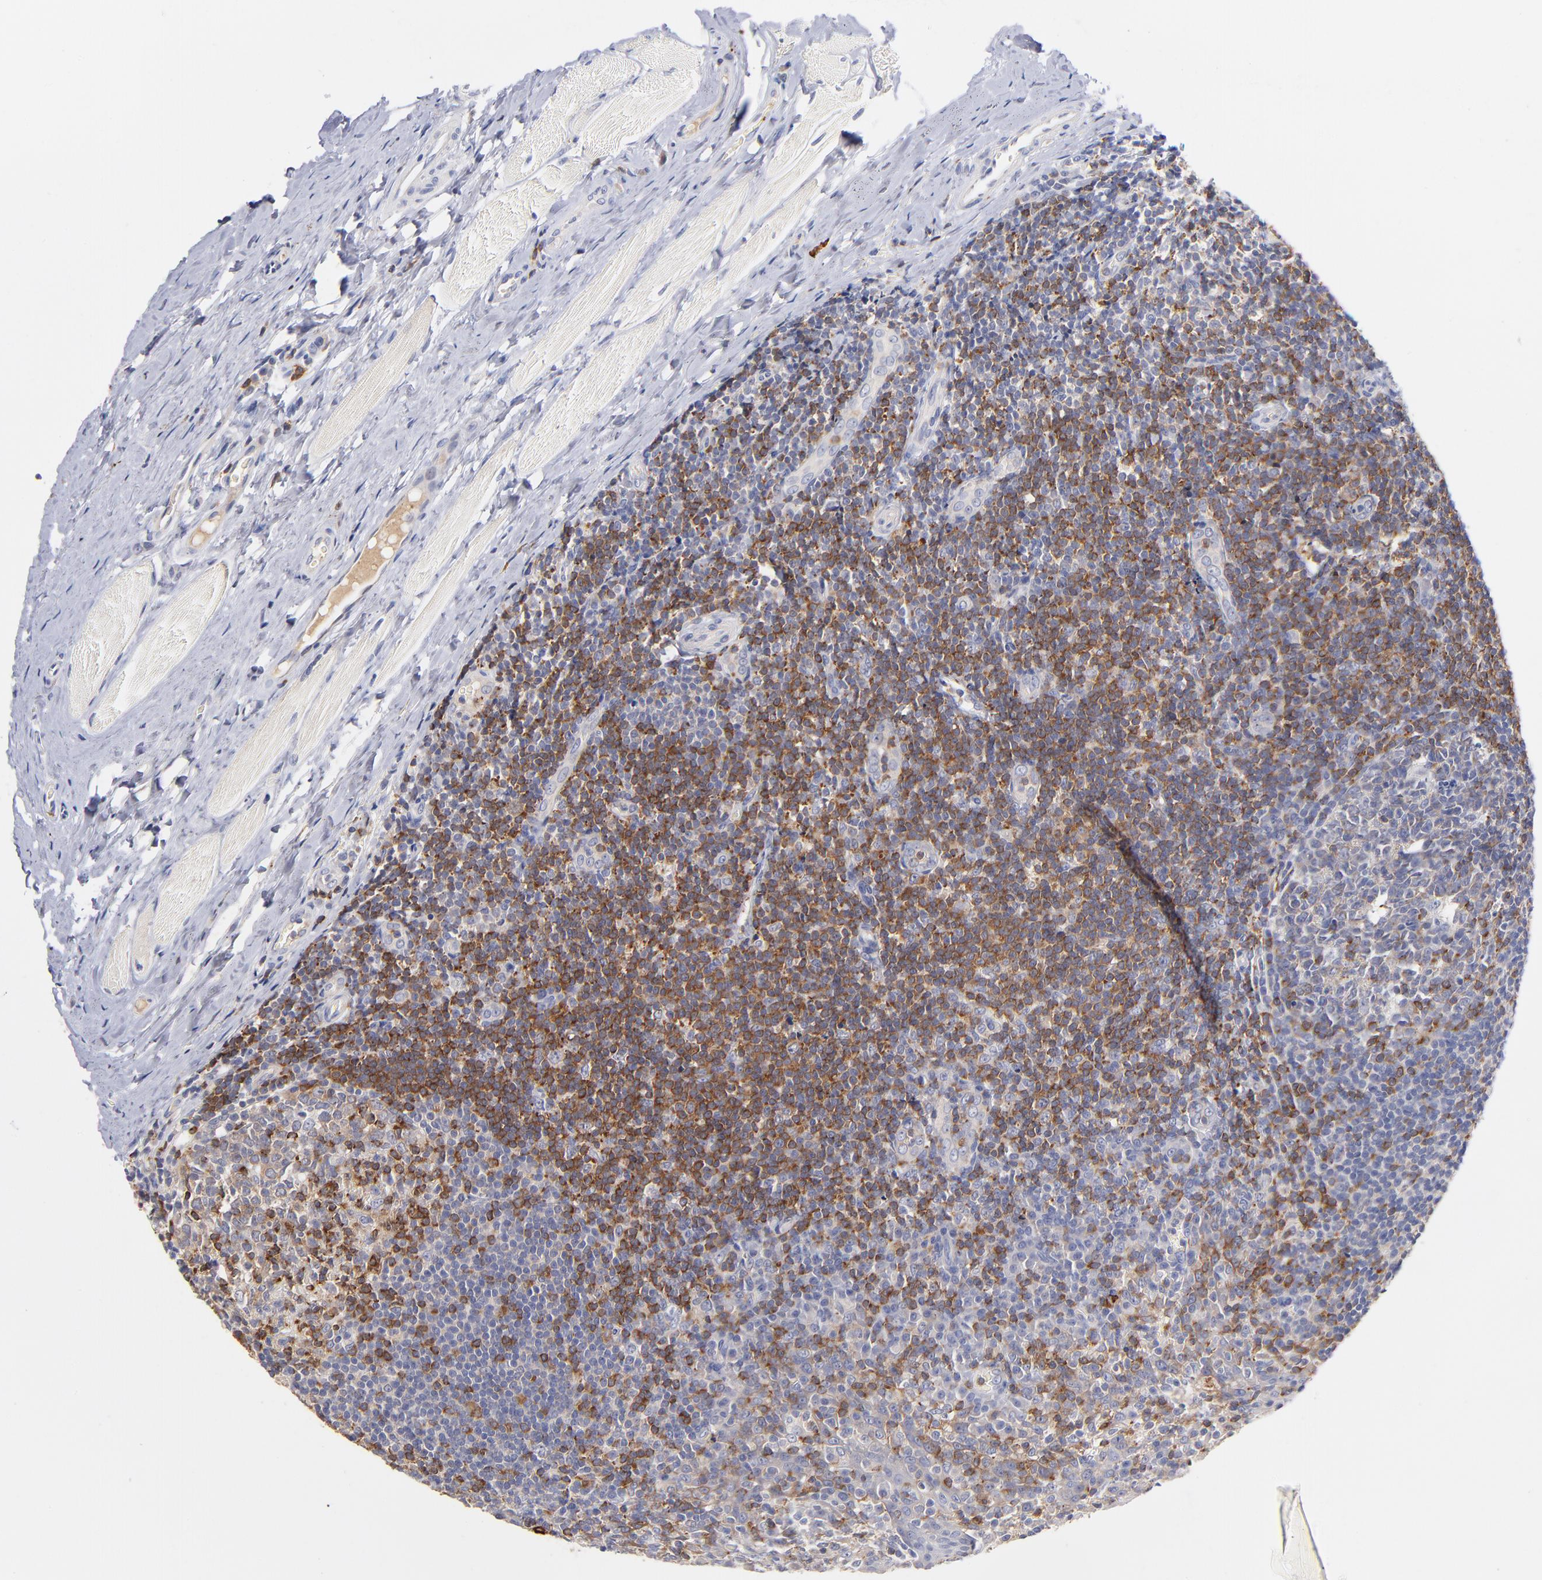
{"staining": {"intensity": "moderate", "quantity": "<25%", "location": "cytoplasmic/membranous"}, "tissue": "tonsil", "cell_type": "Germinal center cells", "image_type": "normal", "snomed": [{"axis": "morphology", "description": "Normal tissue, NOS"}, {"axis": "topography", "description": "Tonsil"}], "caption": "Immunohistochemical staining of normal human tonsil reveals <25% levels of moderate cytoplasmic/membranous protein staining in approximately <25% of germinal center cells. The staining was performed using DAB, with brown indicating positive protein expression. Nuclei are stained blue with hematoxylin.", "gene": "KREMEN2", "patient": {"sex": "male", "age": 31}}